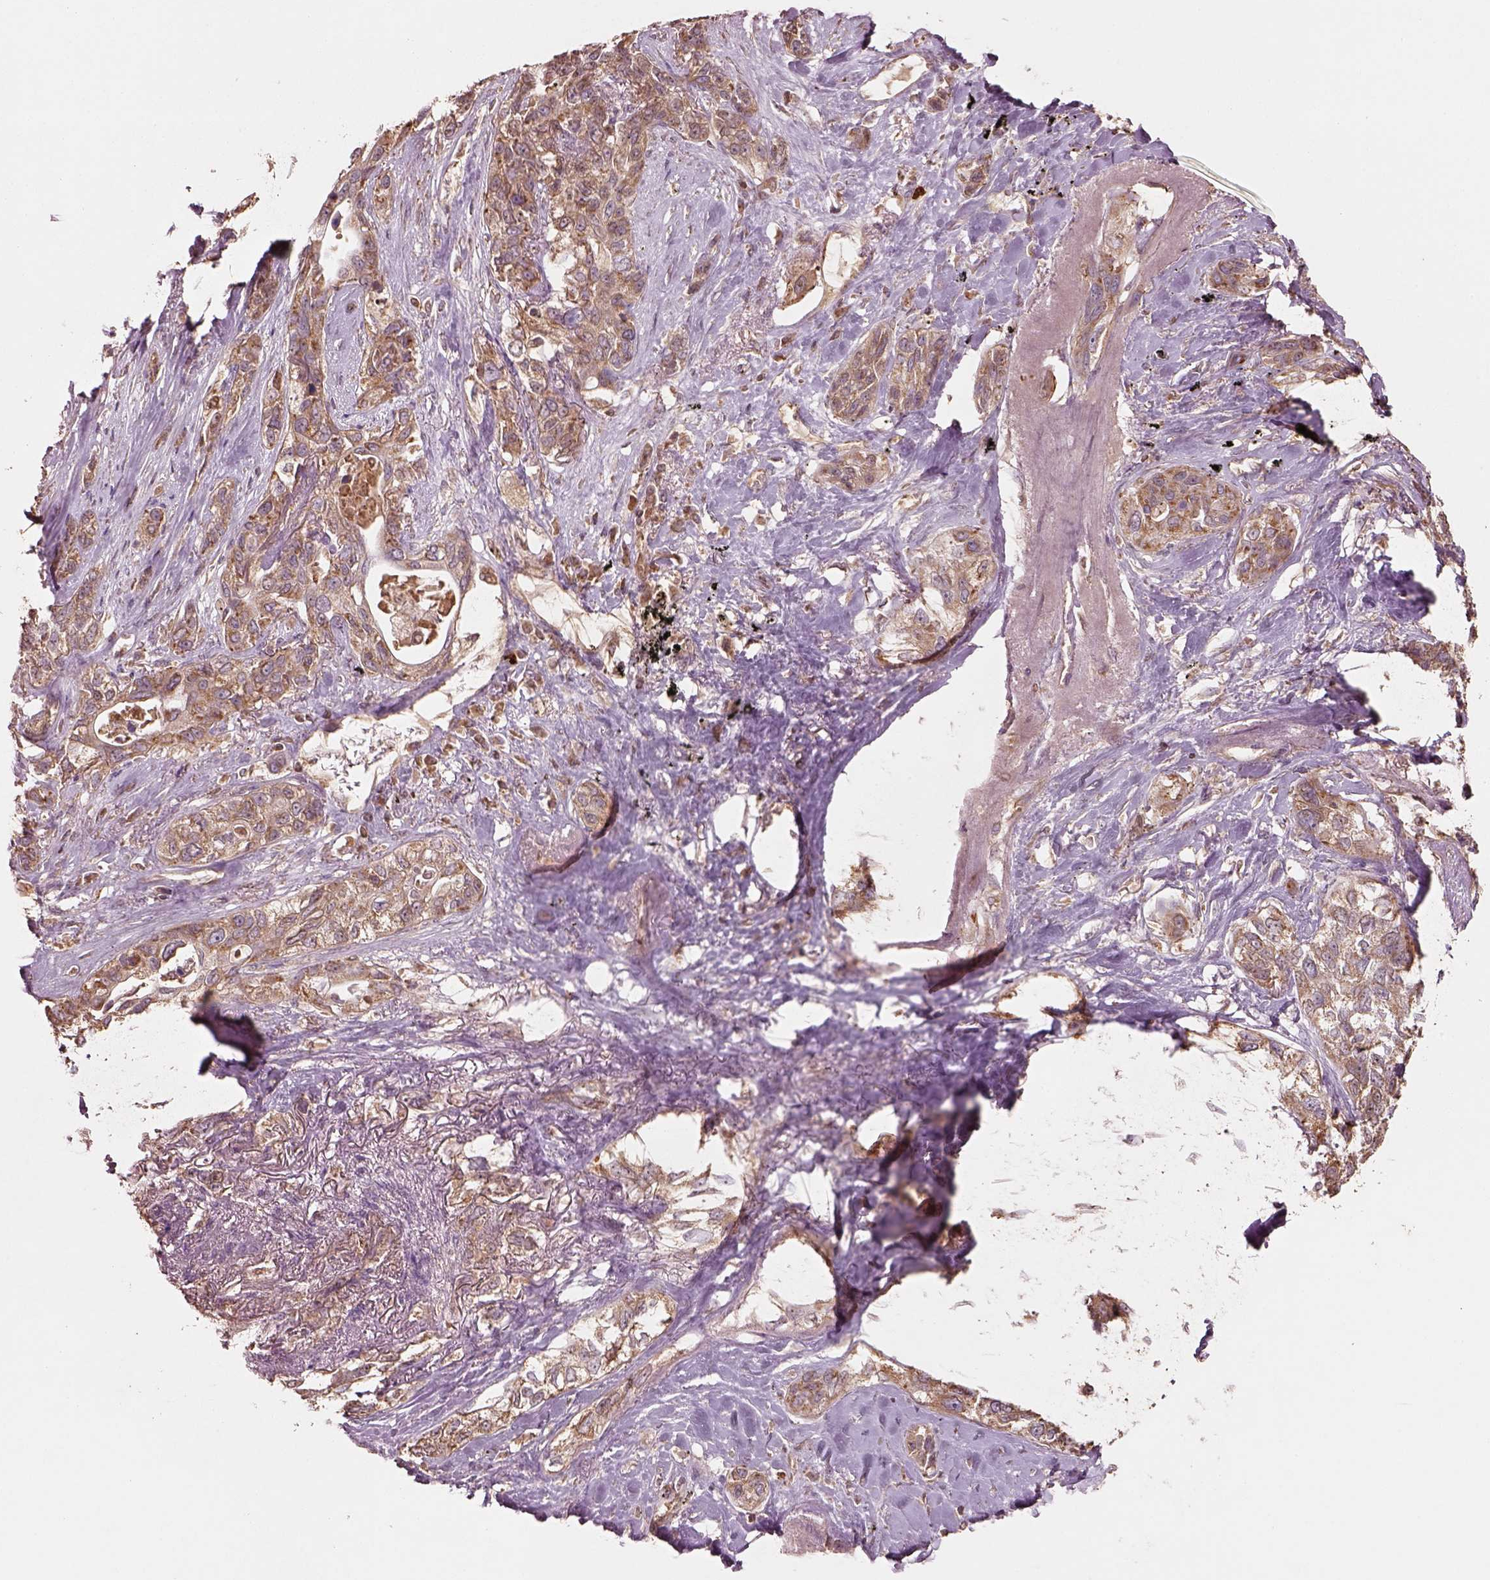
{"staining": {"intensity": "weak", "quantity": ">75%", "location": "cytoplasmic/membranous"}, "tissue": "lung cancer", "cell_type": "Tumor cells", "image_type": "cancer", "snomed": [{"axis": "morphology", "description": "Squamous cell carcinoma, NOS"}, {"axis": "topography", "description": "Lung"}], "caption": "Brown immunohistochemical staining in lung cancer (squamous cell carcinoma) shows weak cytoplasmic/membranous staining in about >75% of tumor cells. Nuclei are stained in blue.", "gene": "TRADD", "patient": {"sex": "female", "age": 70}}